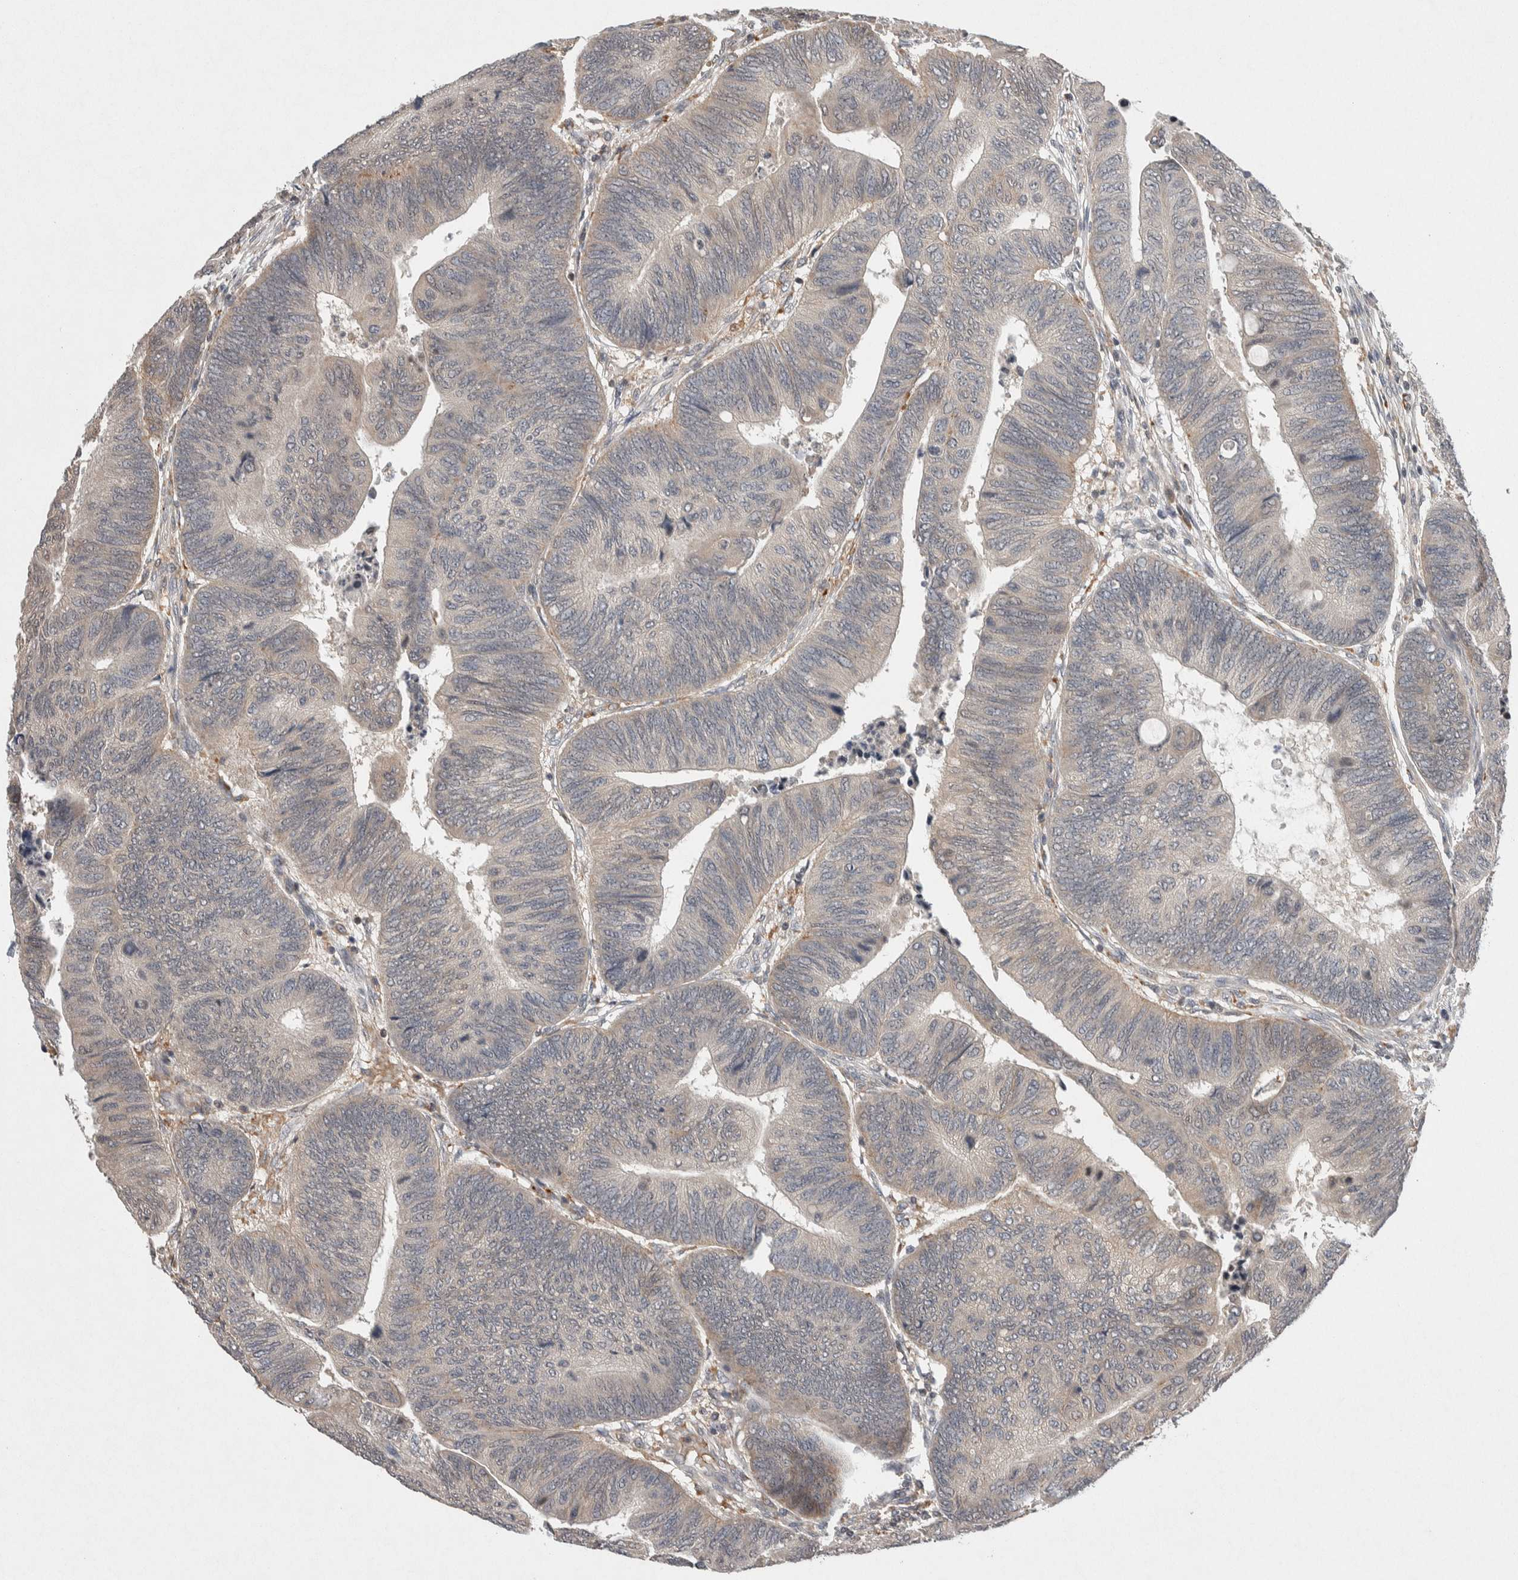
{"staining": {"intensity": "weak", "quantity": "<25%", "location": "cytoplasmic/membranous"}, "tissue": "colorectal cancer", "cell_type": "Tumor cells", "image_type": "cancer", "snomed": [{"axis": "morphology", "description": "Normal tissue, NOS"}, {"axis": "morphology", "description": "Adenocarcinoma, NOS"}, {"axis": "topography", "description": "Rectum"}, {"axis": "topography", "description": "Peripheral nerve tissue"}], "caption": "High power microscopy photomicrograph of an IHC photomicrograph of adenocarcinoma (colorectal), revealing no significant staining in tumor cells.", "gene": "KCNK1", "patient": {"sex": "male", "age": 92}}